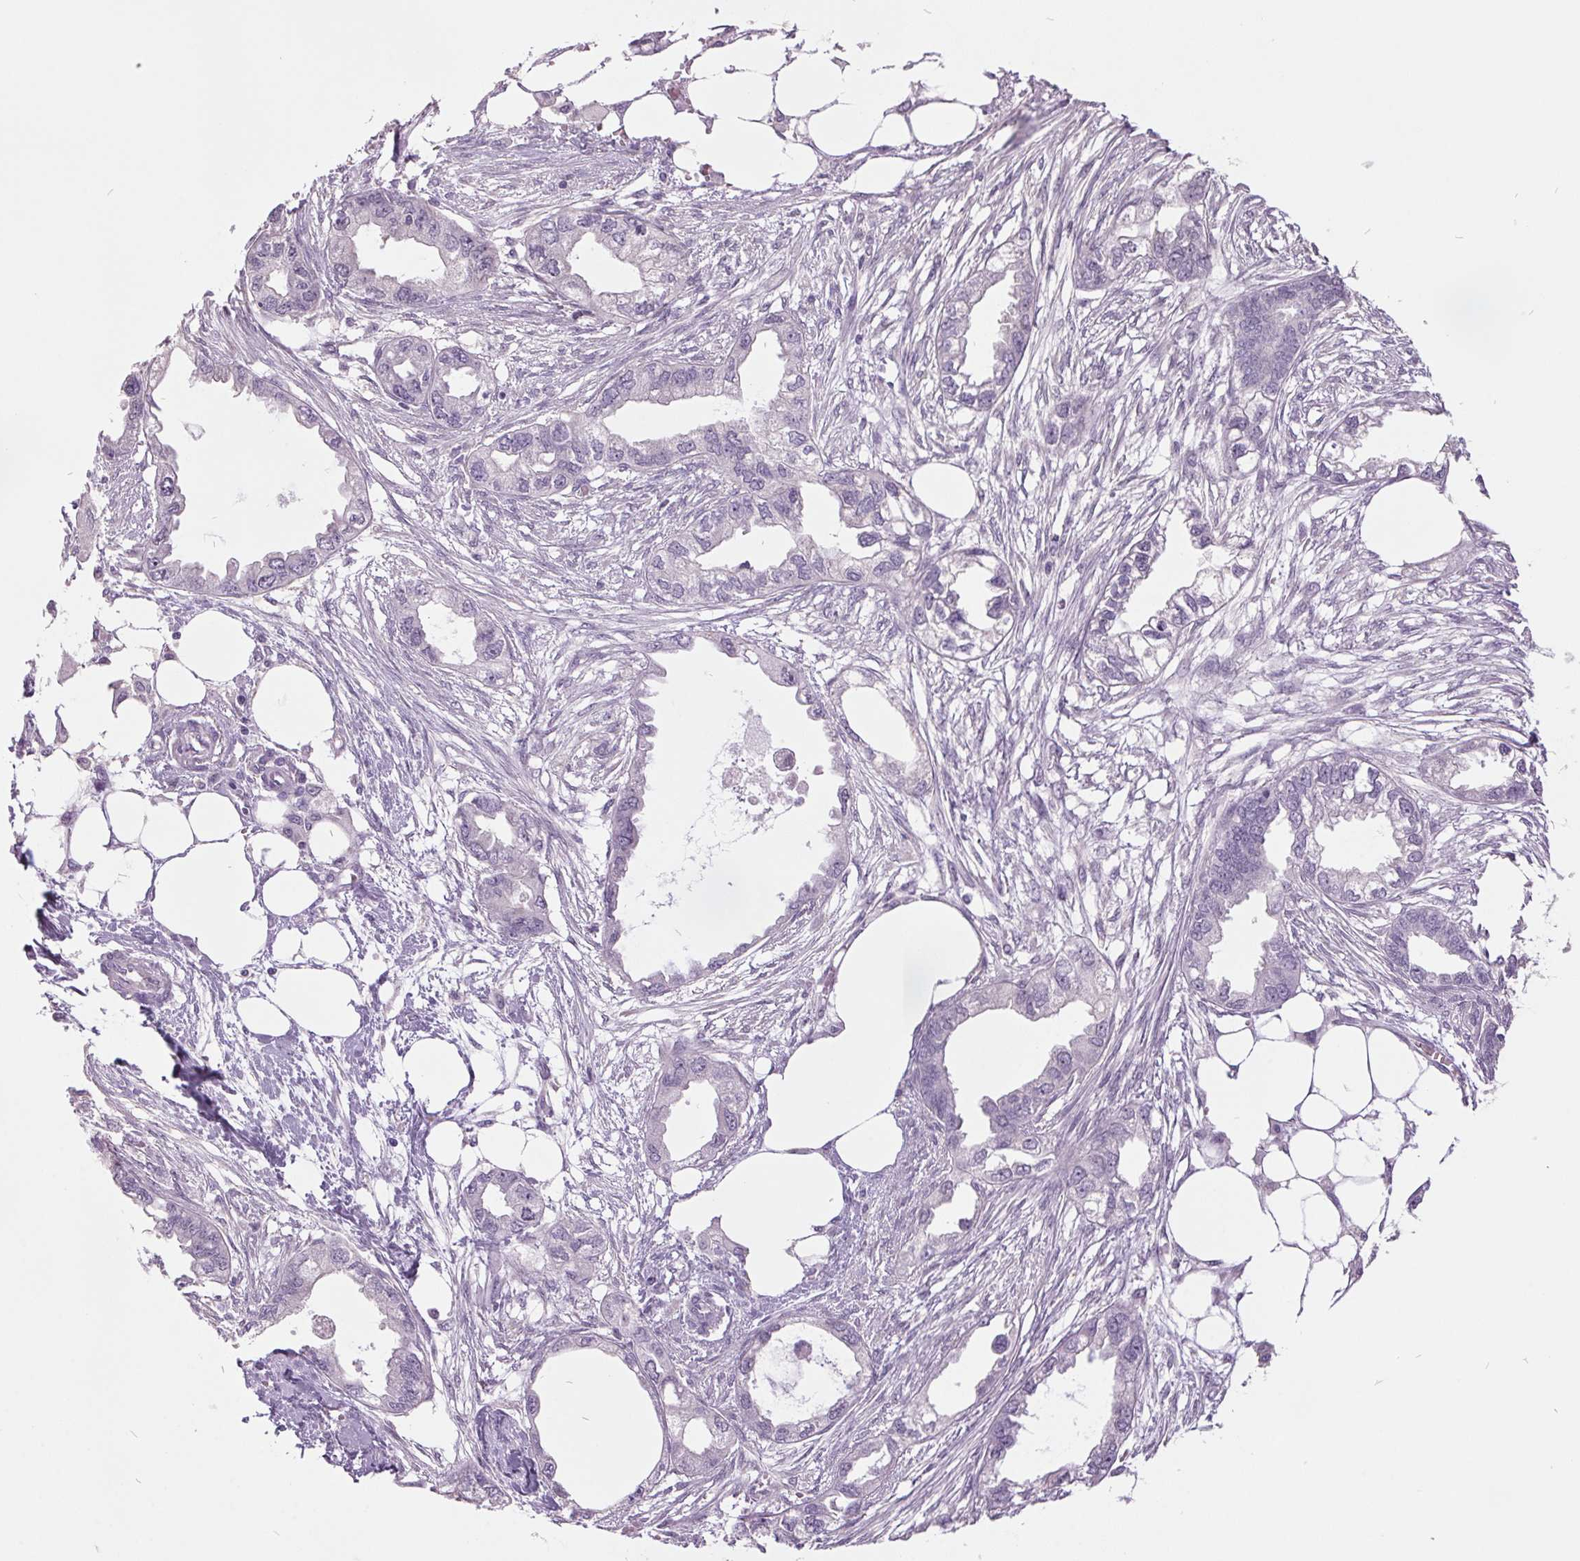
{"staining": {"intensity": "negative", "quantity": "none", "location": "none"}, "tissue": "endometrial cancer", "cell_type": "Tumor cells", "image_type": "cancer", "snomed": [{"axis": "morphology", "description": "Adenocarcinoma, NOS"}, {"axis": "morphology", "description": "Adenocarcinoma, metastatic, NOS"}, {"axis": "topography", "description": "Adipose tissue"}, {"axis": "topography", "description": "Endometrium"}], "caption": "Immunohistochemistry (IHC) histopathology image of neoplastic tissue: adenocarcinoma (endometrial) stained with DAB shows no significant protein expression in tumor cells.", "gene": "C2orf16", "patient": {"sex": "female", "age": 67}}